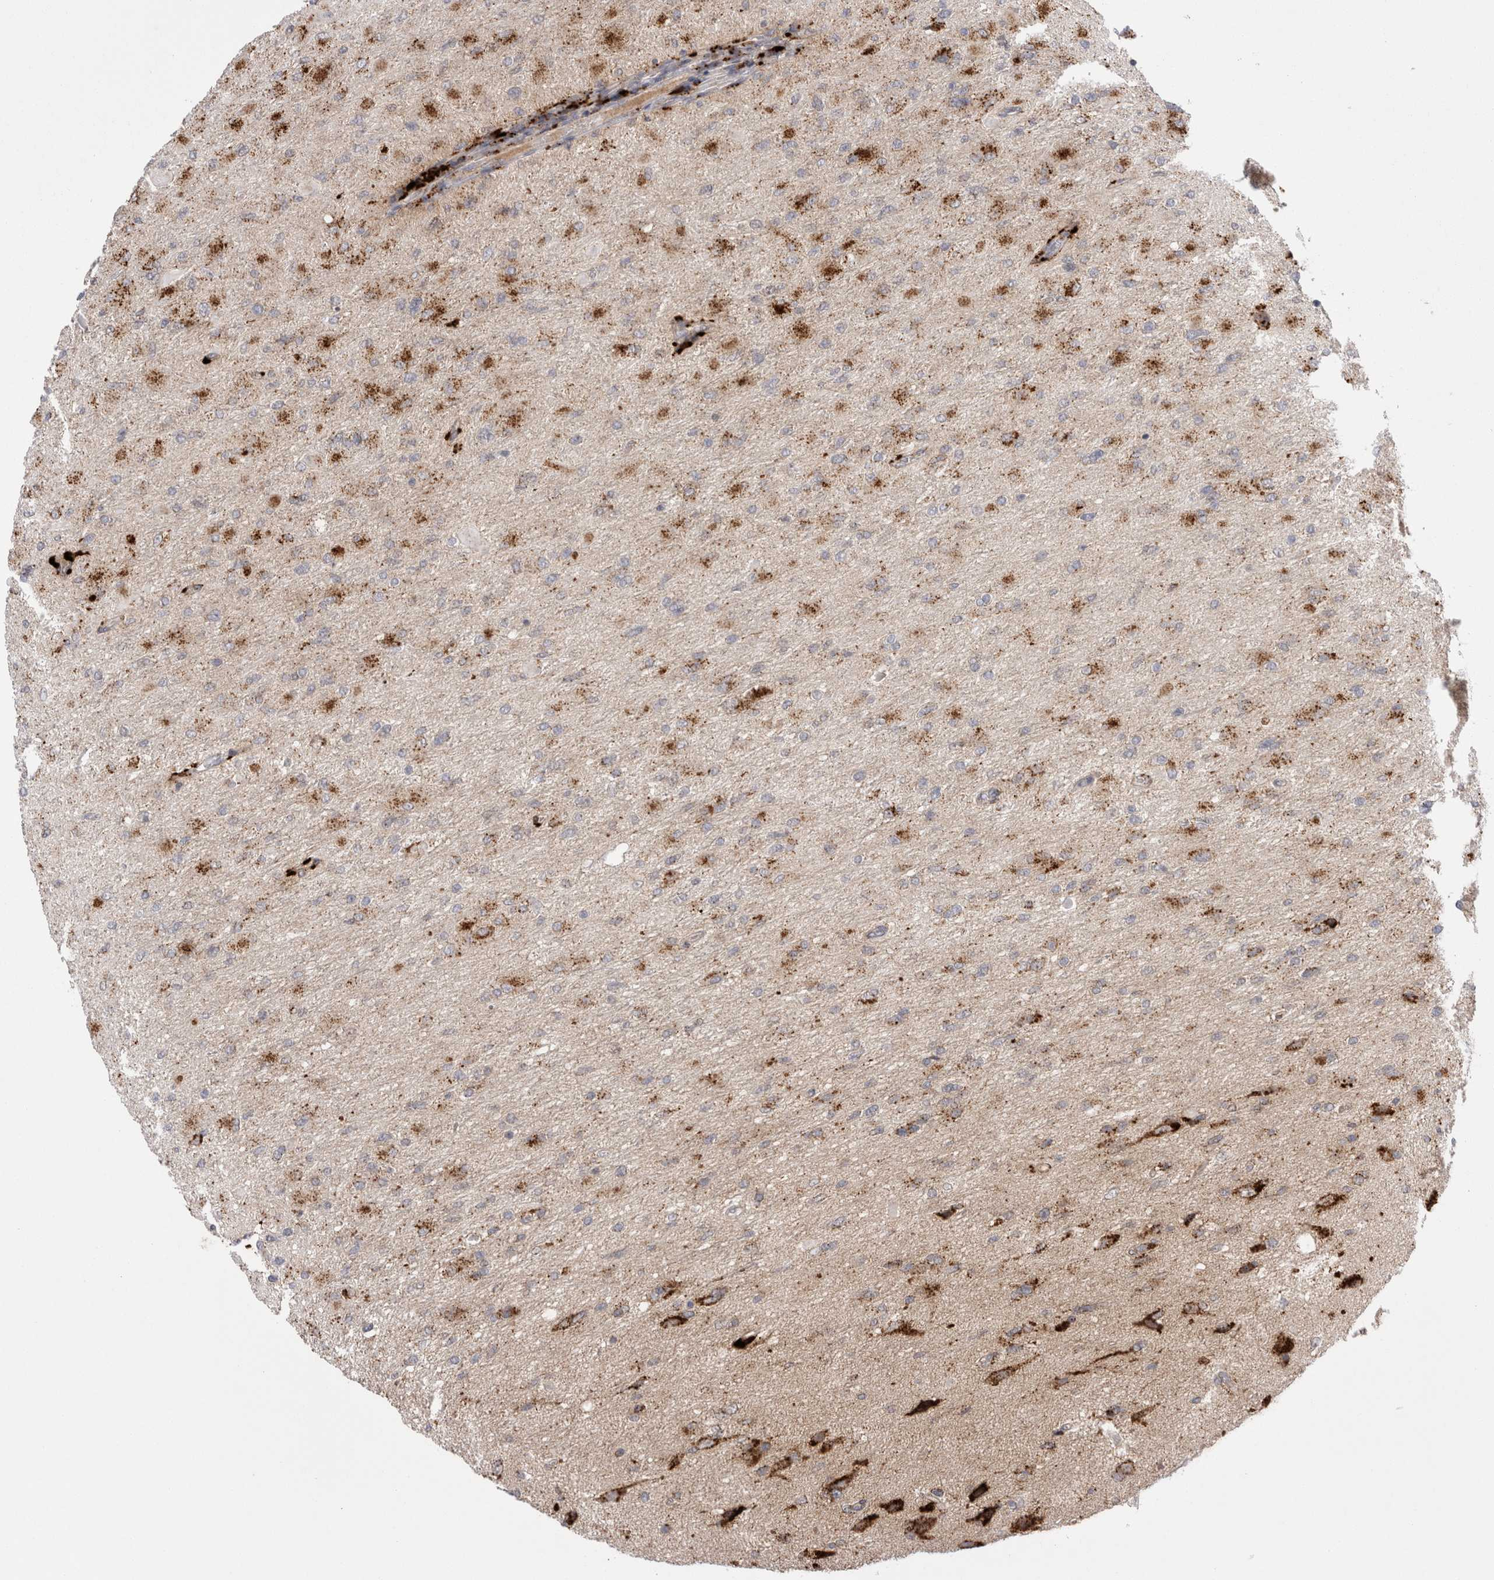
{"staining": {"intensity": "moderate", "quantity": "25%-75%", "location": "cytoplasmic/membranous"}, "tissue": "glioma", "cell_type": "Tumor cells", "image_type": "cancer", "snomed": [{"axis": "morphology", "description": "Glioma, malignant, High grade"}, {"axis": "topography", "description": "Cerebral cortex"}], "caption": "Immunohistochemical staining of malignant glioma (high-grade) displays moderate cytoplasmic/membranous protein expression in approximately 25%-75% of tumor cells. (IHC, brightfield microscopy, high magnification).", "gene": "EPDR1", "patient": {"sex": "female", "age": 36}}